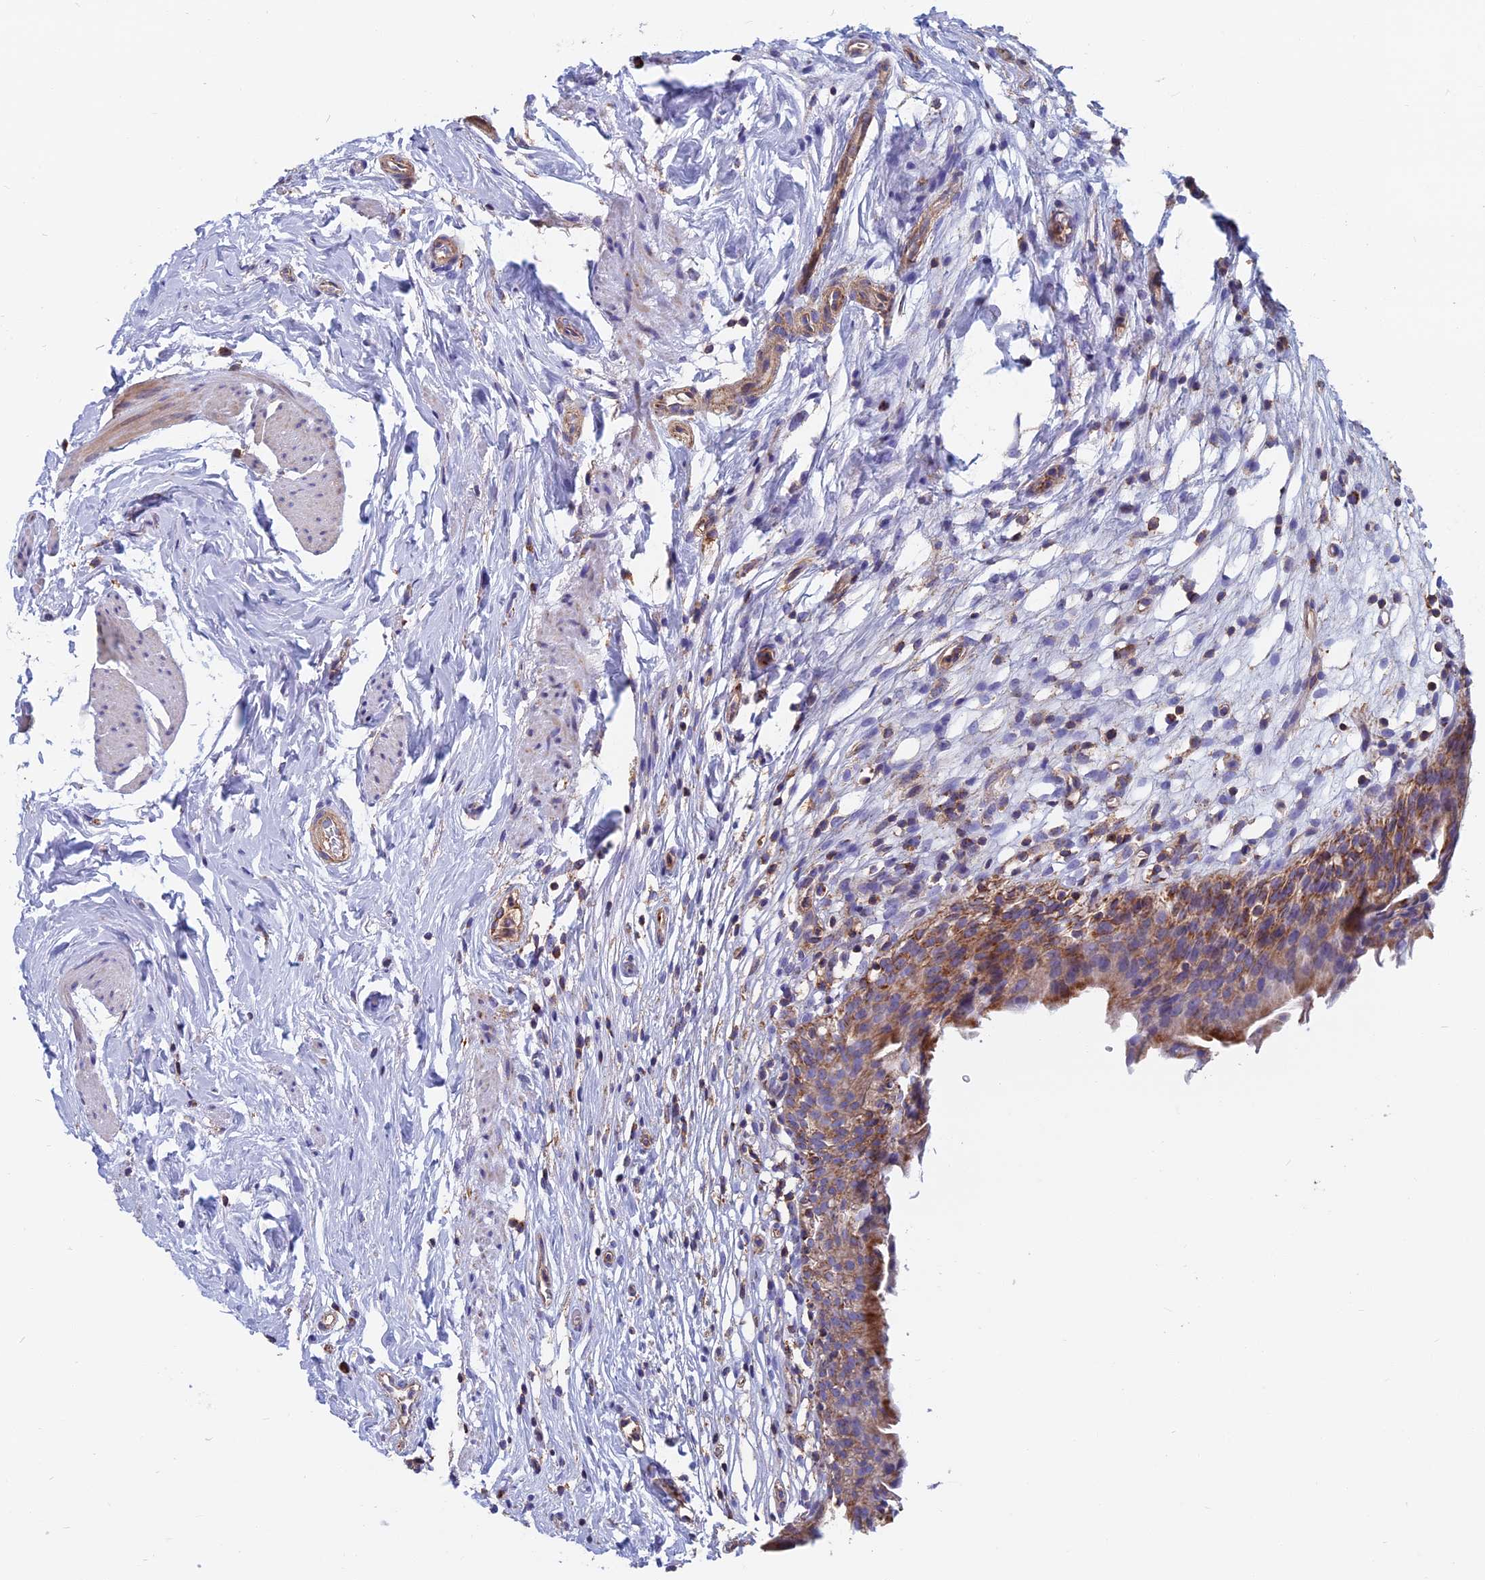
{"staining": {"intensity": "moderate", "quantity": ">75%", "location": "cytoplasmic/membranous"}, "tissue": "urinary bladder", "cell_type": "Urothelial cells", "image_type": "normal", "snomed": [{"axis": "morphology", "description": "Normal tissue, NOS"}, {"axis": "morphology", "description": "Inflammation, NOS"}, {"axis": "topography", "description": "Urinary bladder"}], "caption": "Protein expression analysis of benign human urinary bladder reveals moderate cytoplasmic/membranous staining in approximately >75% of urothelial cells. (DAB IHC, brown staining for protein, blue staining for nuclei).", "gene": "HSD17B8", "patient": {"sex": "male", "age": 63}}